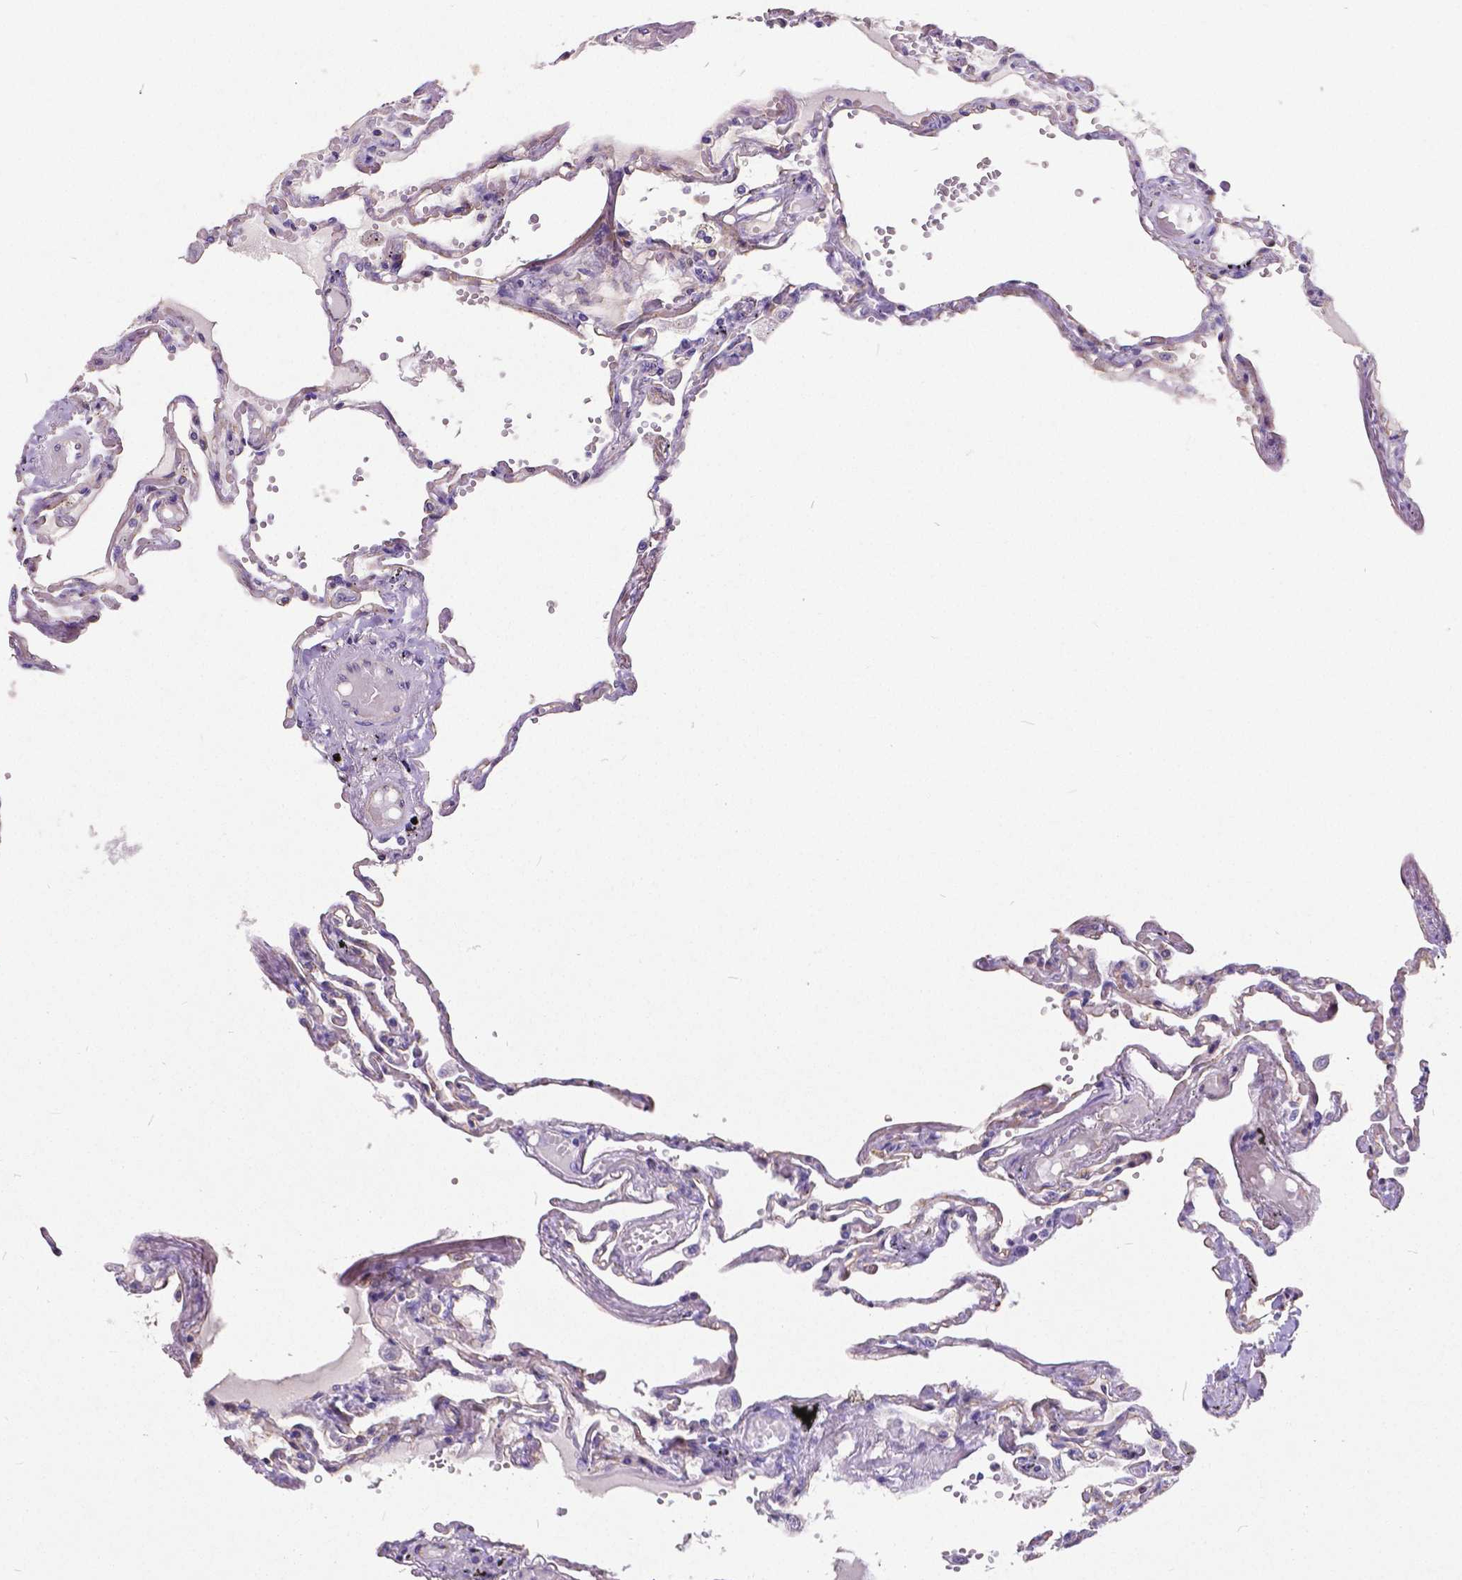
{"staining": {"intensity": "negative", "quantity": "none", "location": "none"}, "tissue": "lung", "cell_type": "Alveolar cells", "image_type": "normal", "snomed": [{"axis": "morphology", "description": "Normal tissue, NOS"}, {"axis": "morphology", "description": "Adenocarcinoma, NOS"}, {"axis": "topography", "description": "Cartilage tissue"}, {"axis": "topography", "description": "Lung"}], "caption": "Immunohistochemical staining of unremarkable lung reveals no significant expression in alveolar cells.", "gene": "OCLN", "patient": {"sex": "female", "age": 67}}